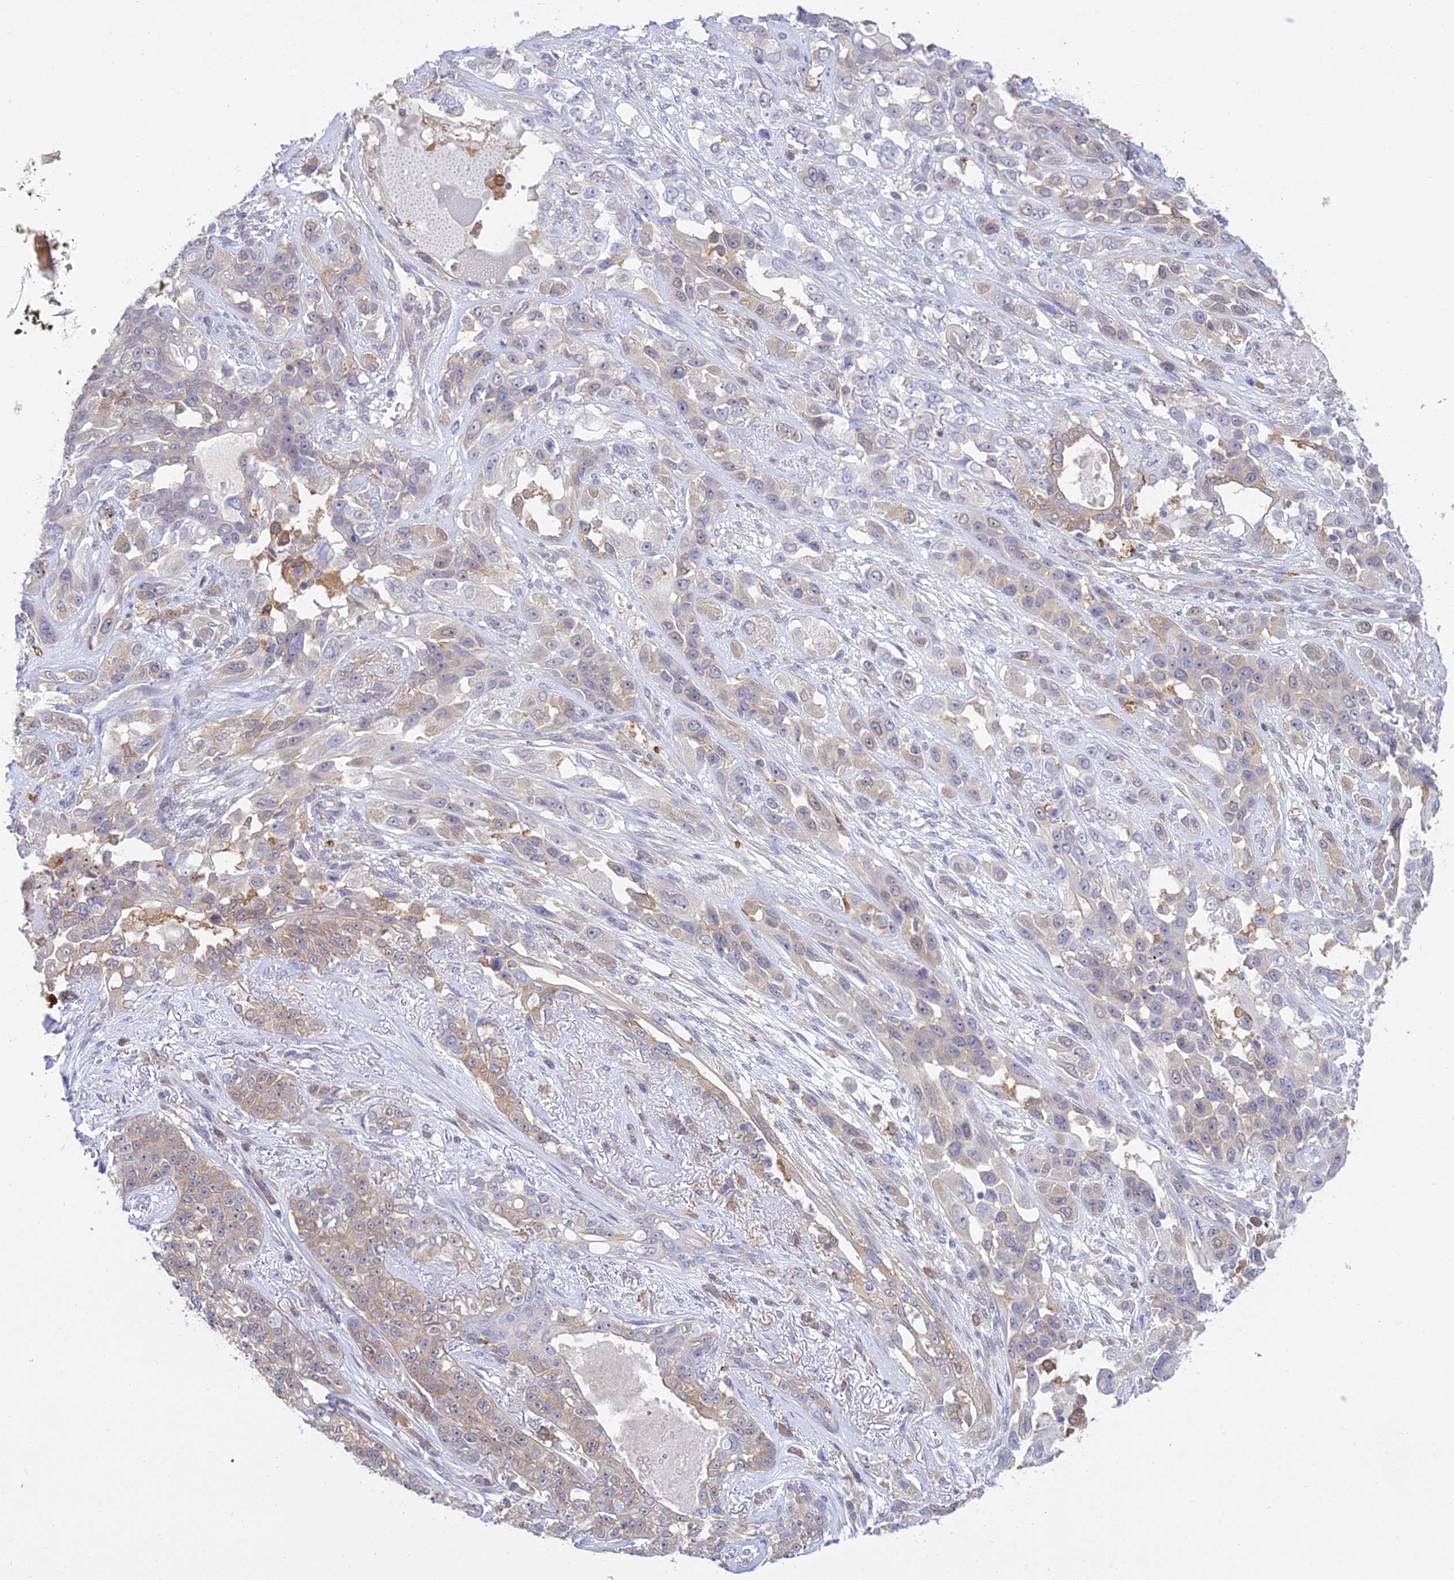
{"staining": {"intensity": "weak", "quantity": "<25%", "location": "cytoplasmic/membranous"}, "tissue": "lung cancer", "cell_type": "Tumor cells", "image_type": "cancer", "snomed": [{"axis": "morphology", "description": "Squamous cell carcinoma, NOS"}, {"axis": "topography", "description": "Lung"}], "caption": "IHC image of neoplastic tissue: lung cancer stained with DAB (3,3'-diaminobenzidine) reveals no significant protein expression in tumor cells.", "gene": "UBE2G1", "patient": {"sex": "female", "age": 70}}